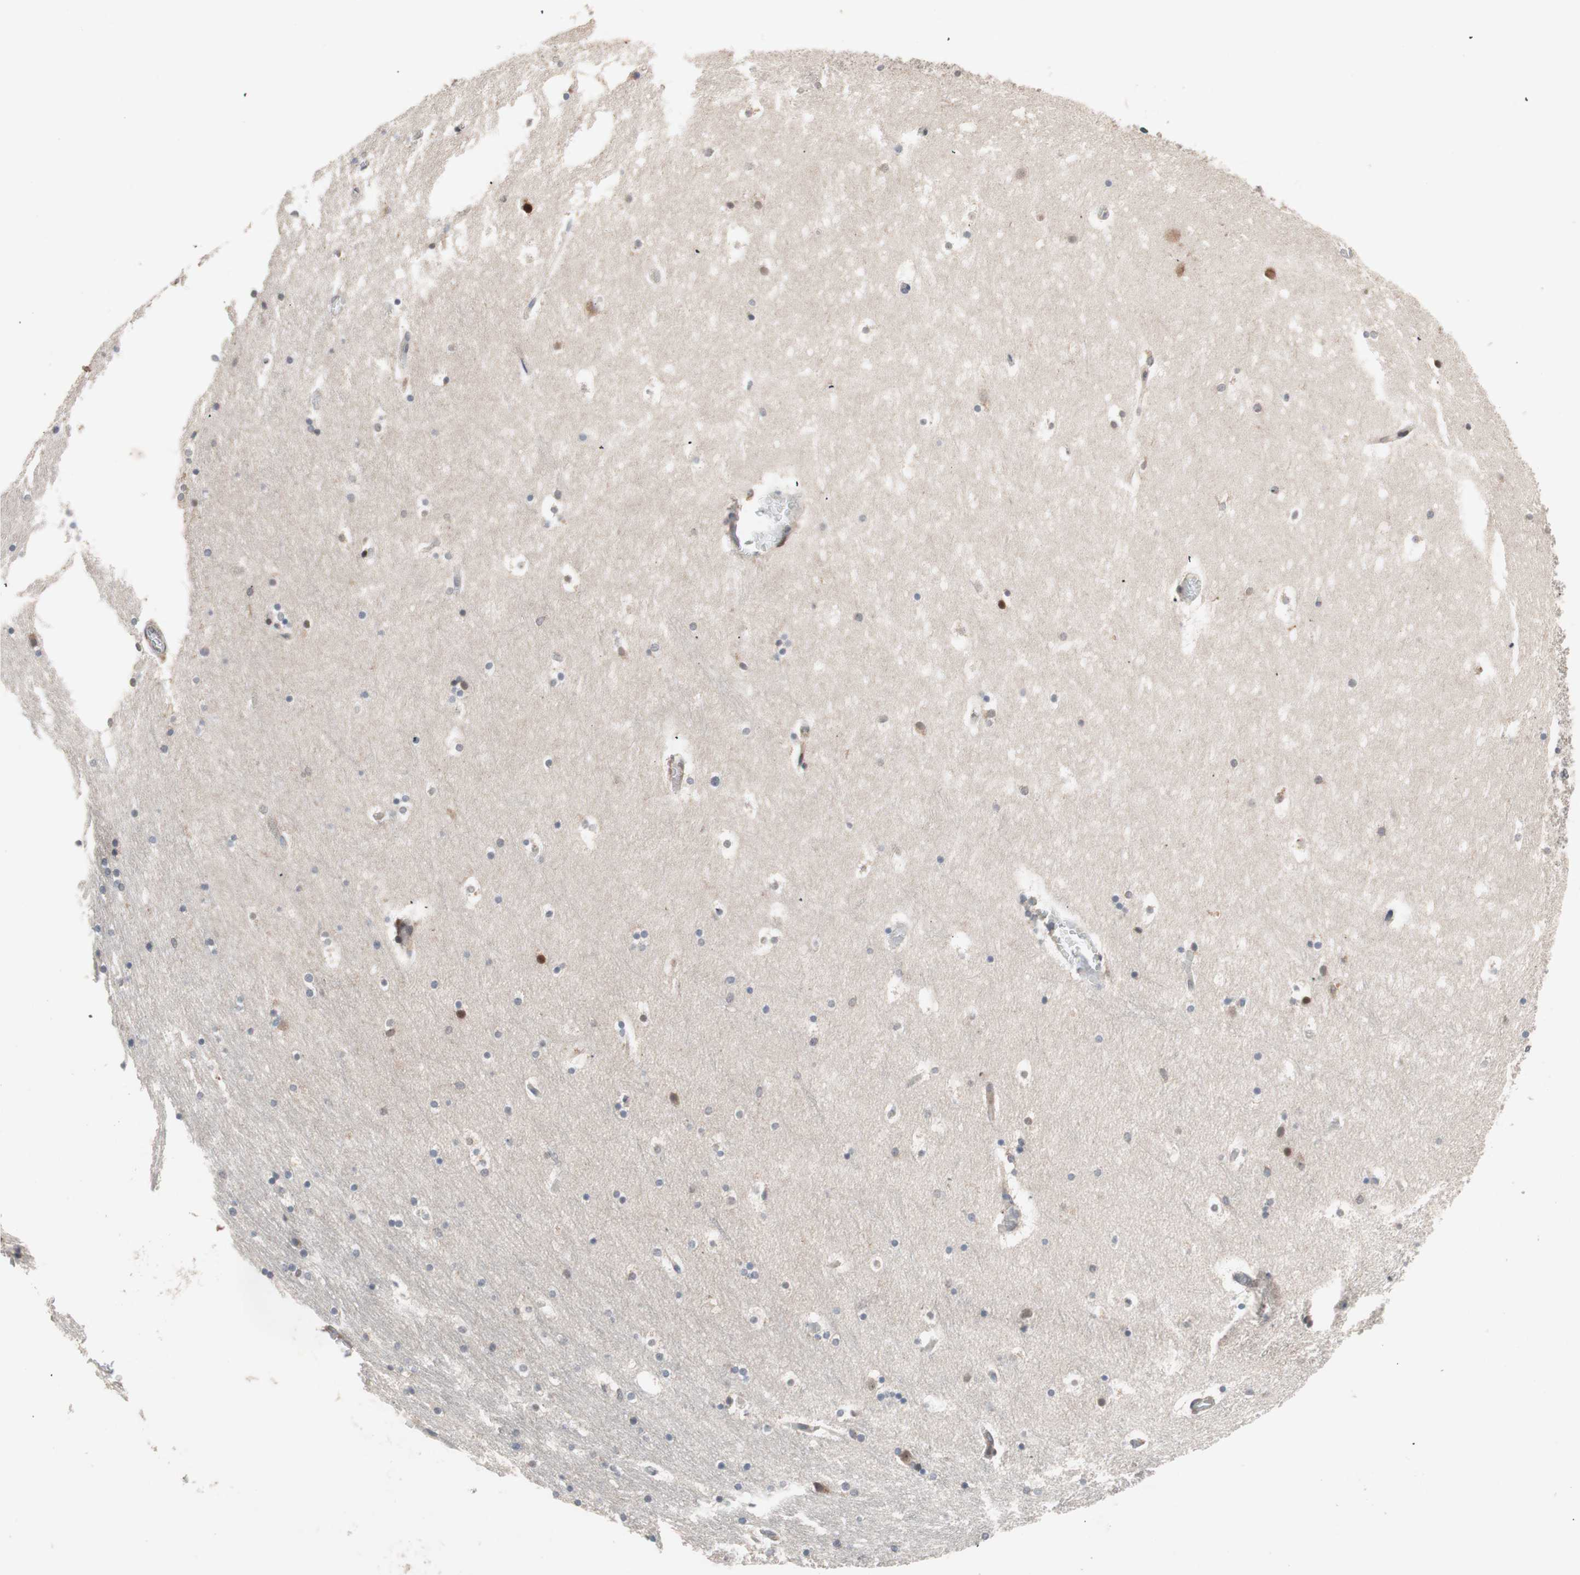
{"staining": {"intensity": "strong", "quantity": "<25%", "location": "nuclear"}, "tissue": "hippocampus", "cell_type": "Glial cells", "image_type": "normal", "snomed": [{"axis": "morphology", "description": "Normal tissue, NOS"}, {"axis": "topography", "description": "Hippocampus"}], "caption": "Protein expression by immunohistochemistry (IHC) displays strong nuclear staining in about <25% of glial cells in normal hippocampus. The protein is shown in brown color, while the nuclei are stained blue.", "gene": "NF2", "patient": {"sex": "male", "age": 45}}